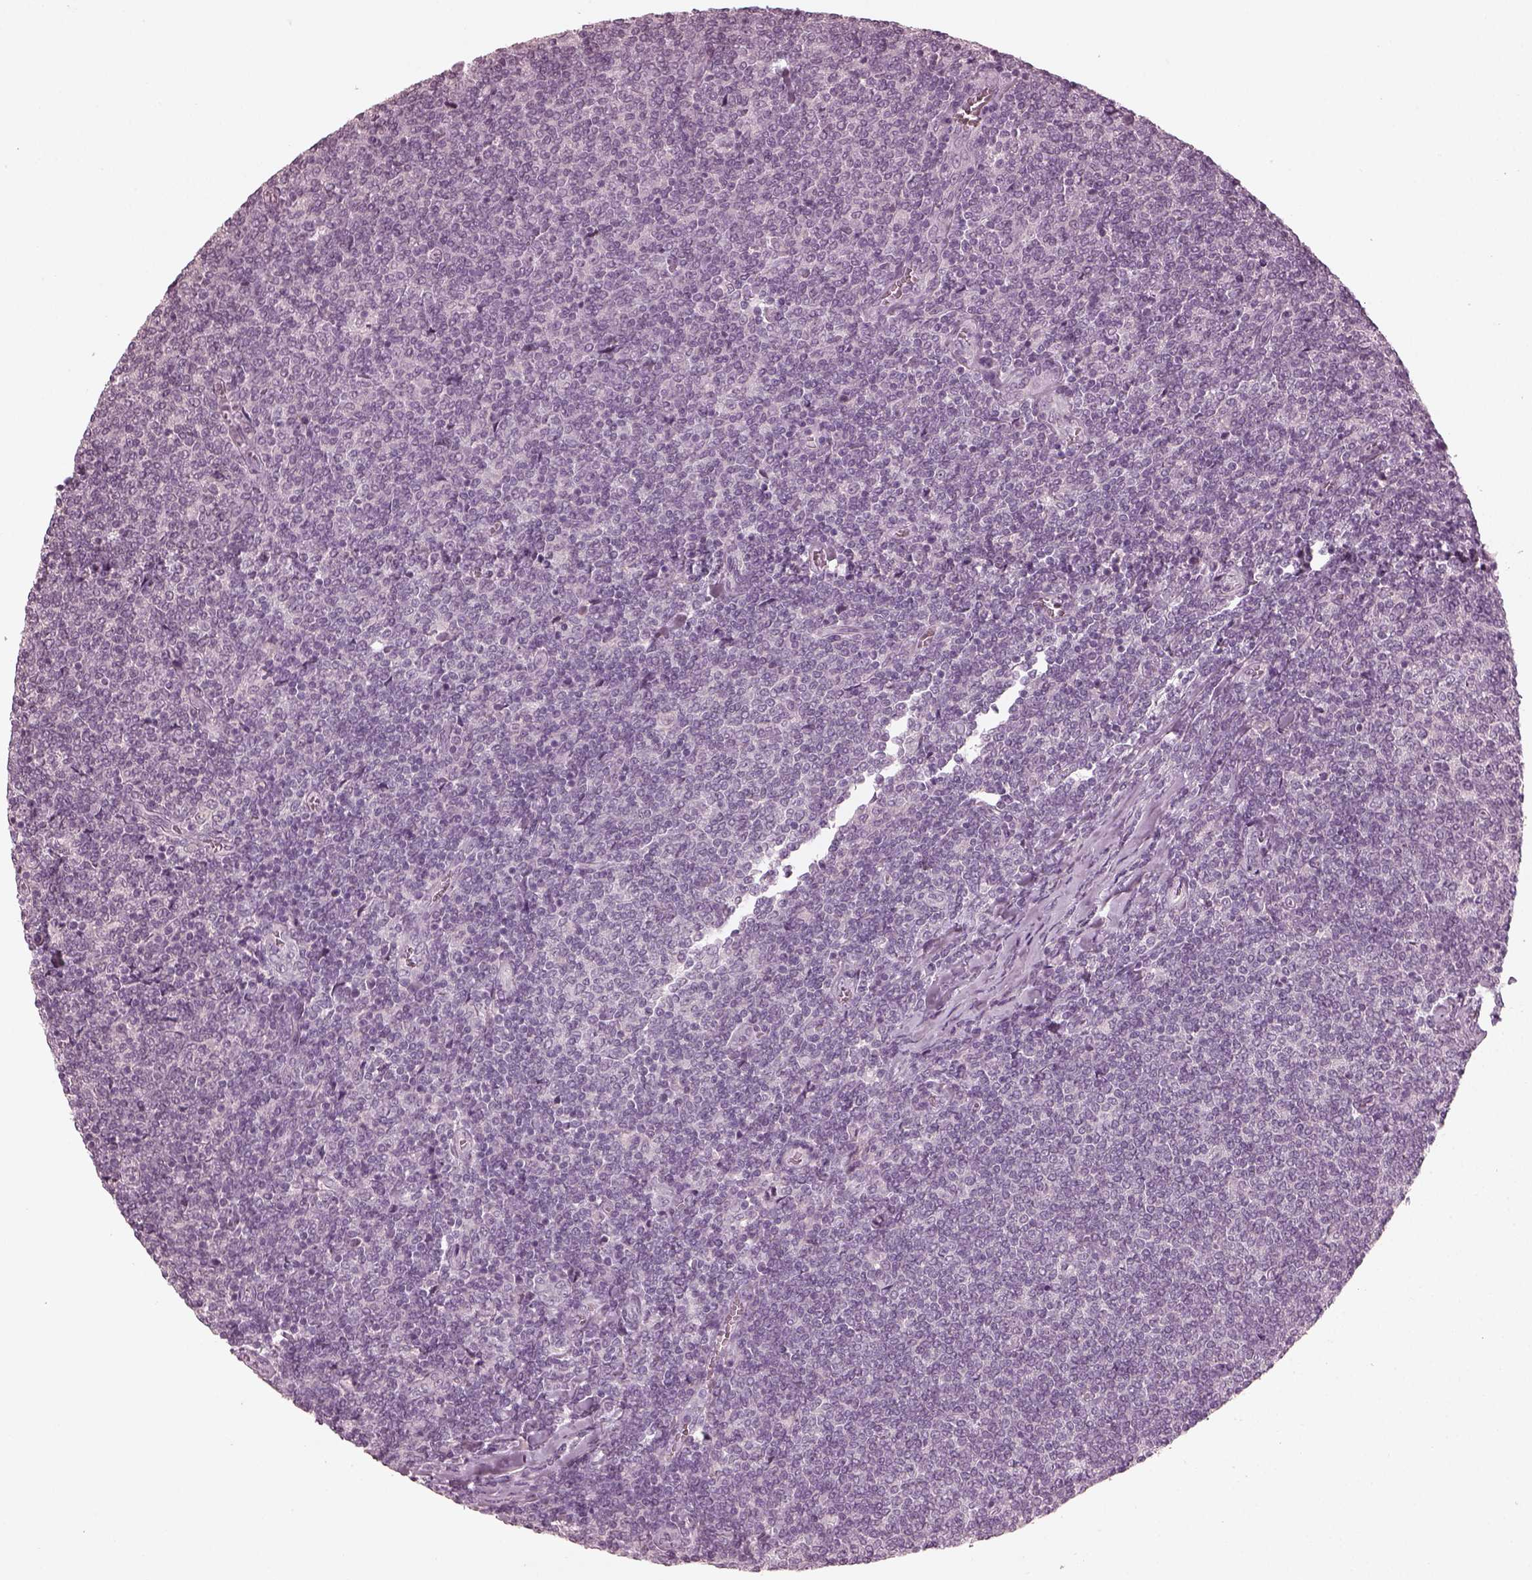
{"staining": {"intensity": "negative", "quantity": "none", "location": "none"}, "tissue": "lymphoma", "cell_type": "Tumor cells", "image_type": "cancer", "snomed": [{"axis": "morphology", "description": "Malignant lymphoma, non-Hodgkin's type, Low grade"}, {"axis": "topography", "description": "Lymph node"}], "caption": "The histopathology image demonstrates no significant expression in tumor cells of low-grade malignant lymphoma, non-Hodgkin's type.", "gene": "CCDC170", "patient": {"sex": "male", "age": 52}}